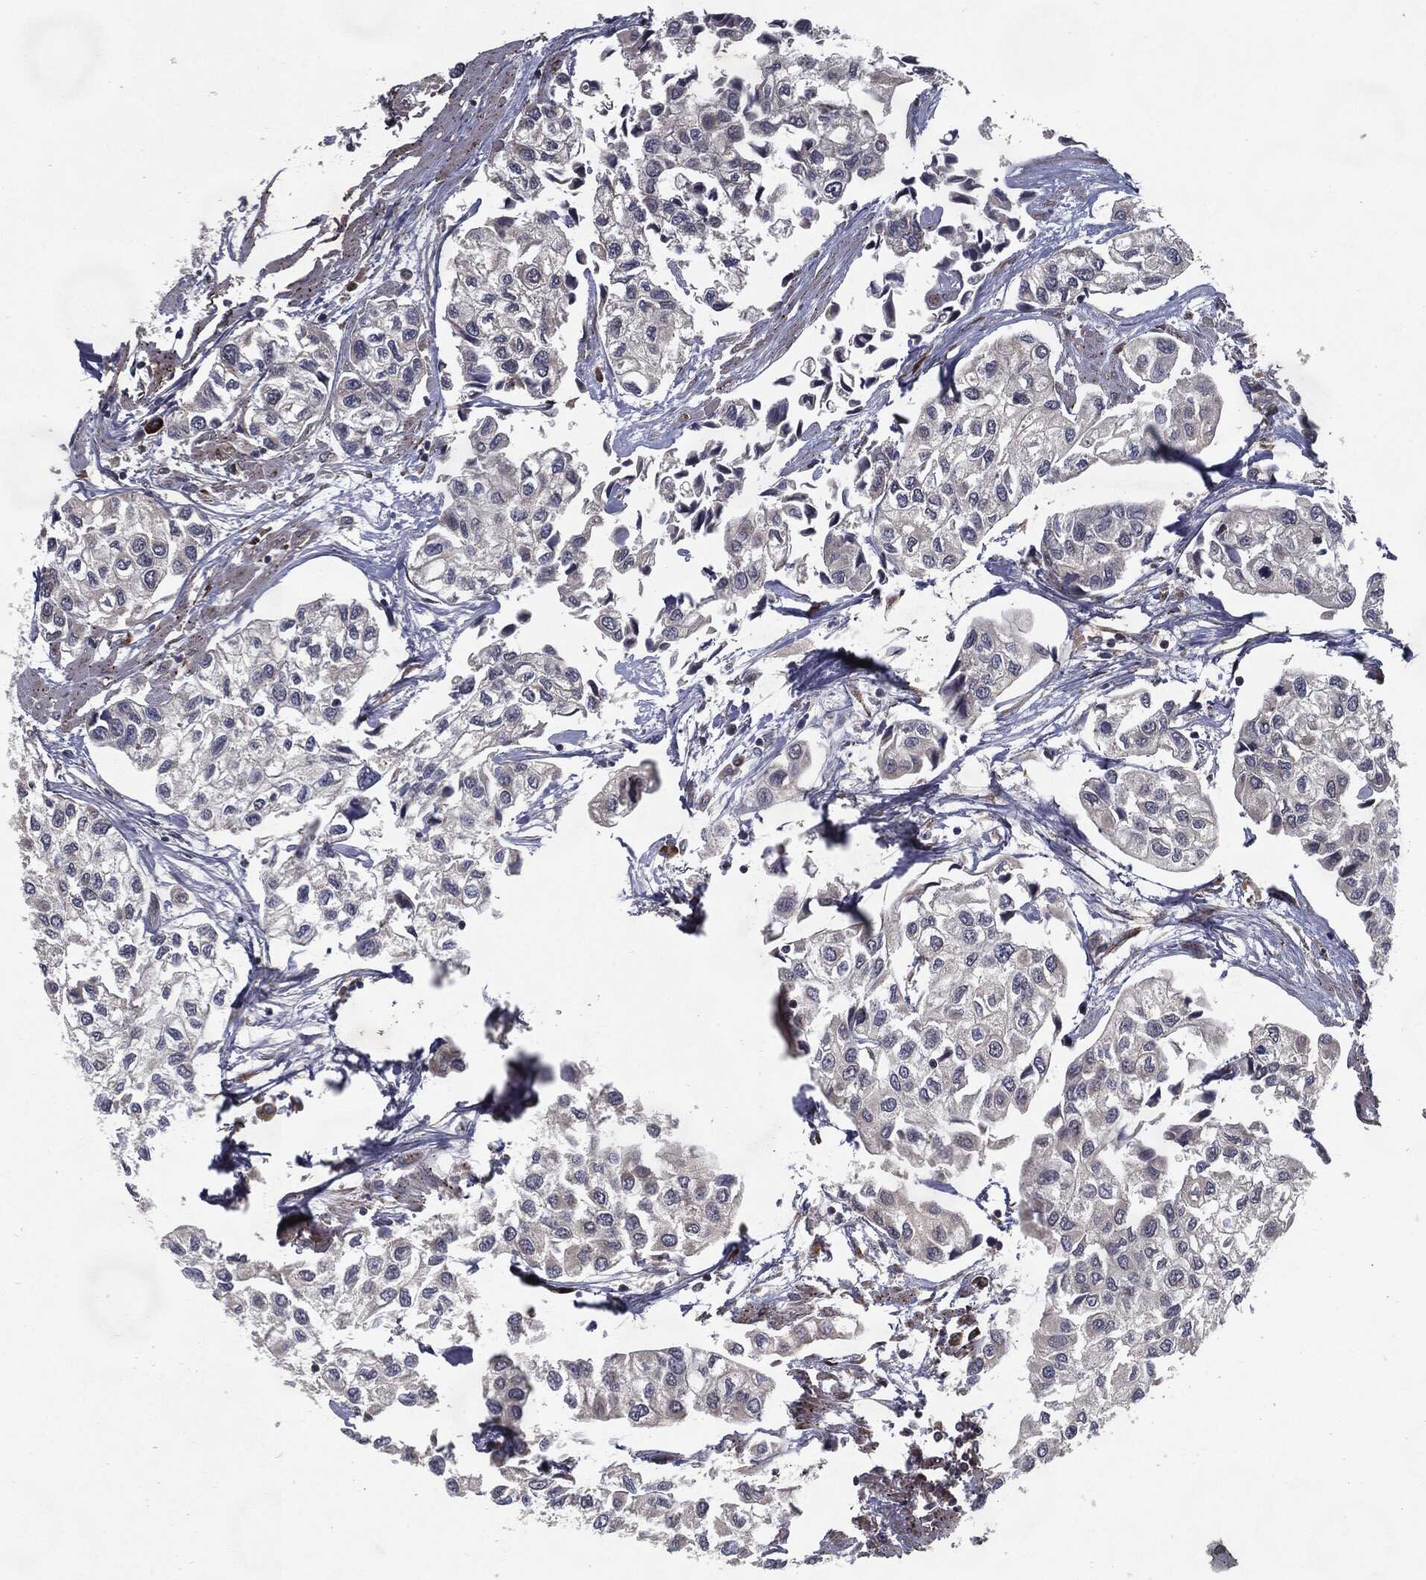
{"staining": {"intensity": "negative", "quantity": "none", "location": "none"}, "tissue": "urothelial cancer", "cell_type": "Tumor cells", "image_type": "cancer", "snomed": [{"axis": "morphology", "description": "Urothelial carcinoma, High grade"}, {"axis": "topography", "description": "Urinary bladder"}], "caption": "IHC of human urothelial cancer reveals no staining in tumor cells.", "gene": "HDAC5", "patient": {"sex": "male", "age": 73}}